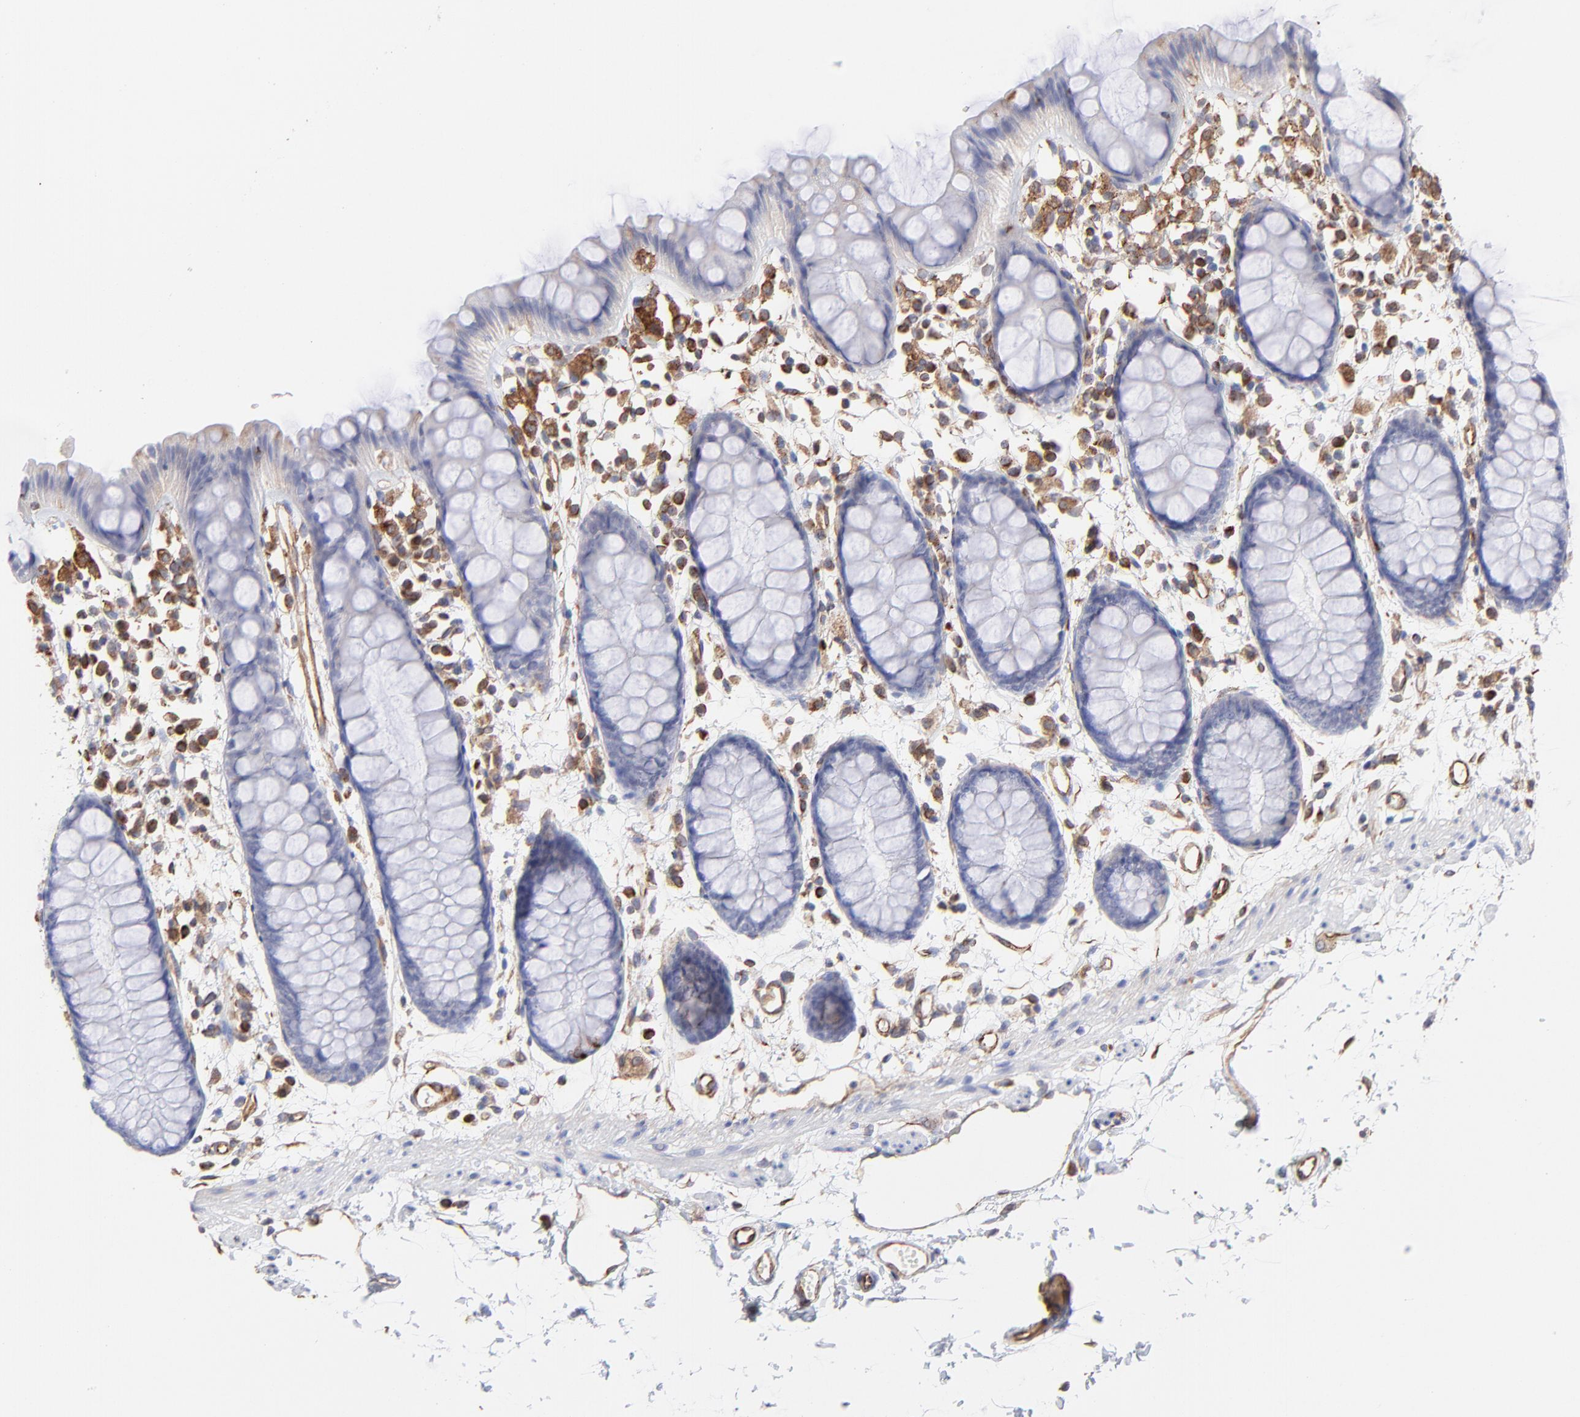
{"staining": {"intensity": "negative", "quantity": "none", "location": "none"}, "tissue": "rectum", "cell_type": "Glandular cells", "image_type": "normal", "snomed": [{"axis": "morphology", "description": "Normal tissue, NOS"}, {"axis": "topography", "description": "Rectum"}], "caption": "Immunohistochemistry histopathology image of benign rectum: rectum stained with DAB (3,3'-diaminobenzidine) shows no significant protein staining in glandular cells. (DAB immunohistochemistry (IHC), high magnification).", "gene": "COX8C", "patient": {"sex": "female", "age": 66}}